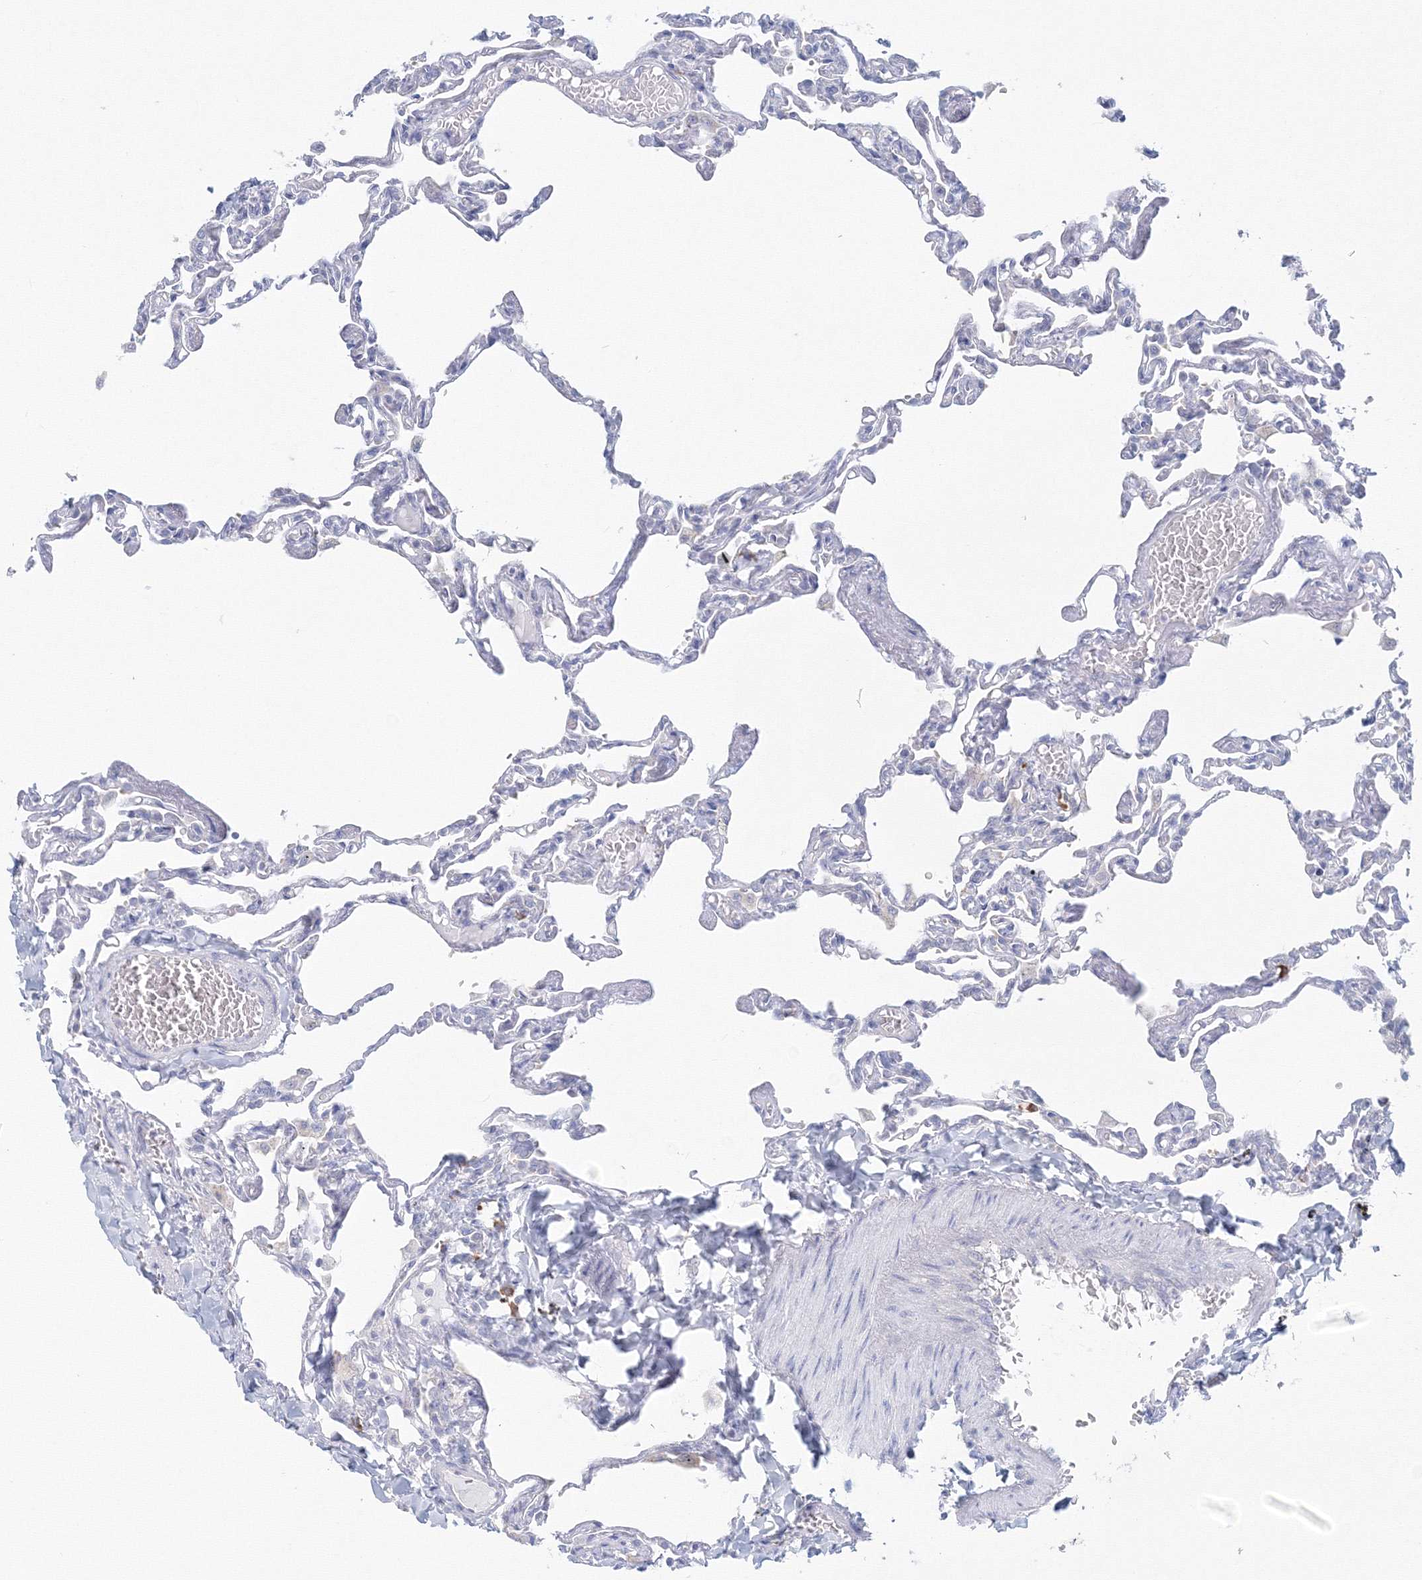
{"staining": {"intensity": "negative", "quantity": "none", "location": "none"}, "tissue": "lung", "cell_type": "Alveolar cells", "image_type": "normal", "snomed": [{"axis": "morphology", "description": "Normal tissue, NOS"}, {"axis": "topography", "description": "Lung"}], "caption": "DAB (3,3'-diaminobenzidine) immunohistochemical staining of unremarkable lung displays no significant staining in alveolar cells.", "gene": "VSIG1", "patient": {"sex": "male", "age": 21}}